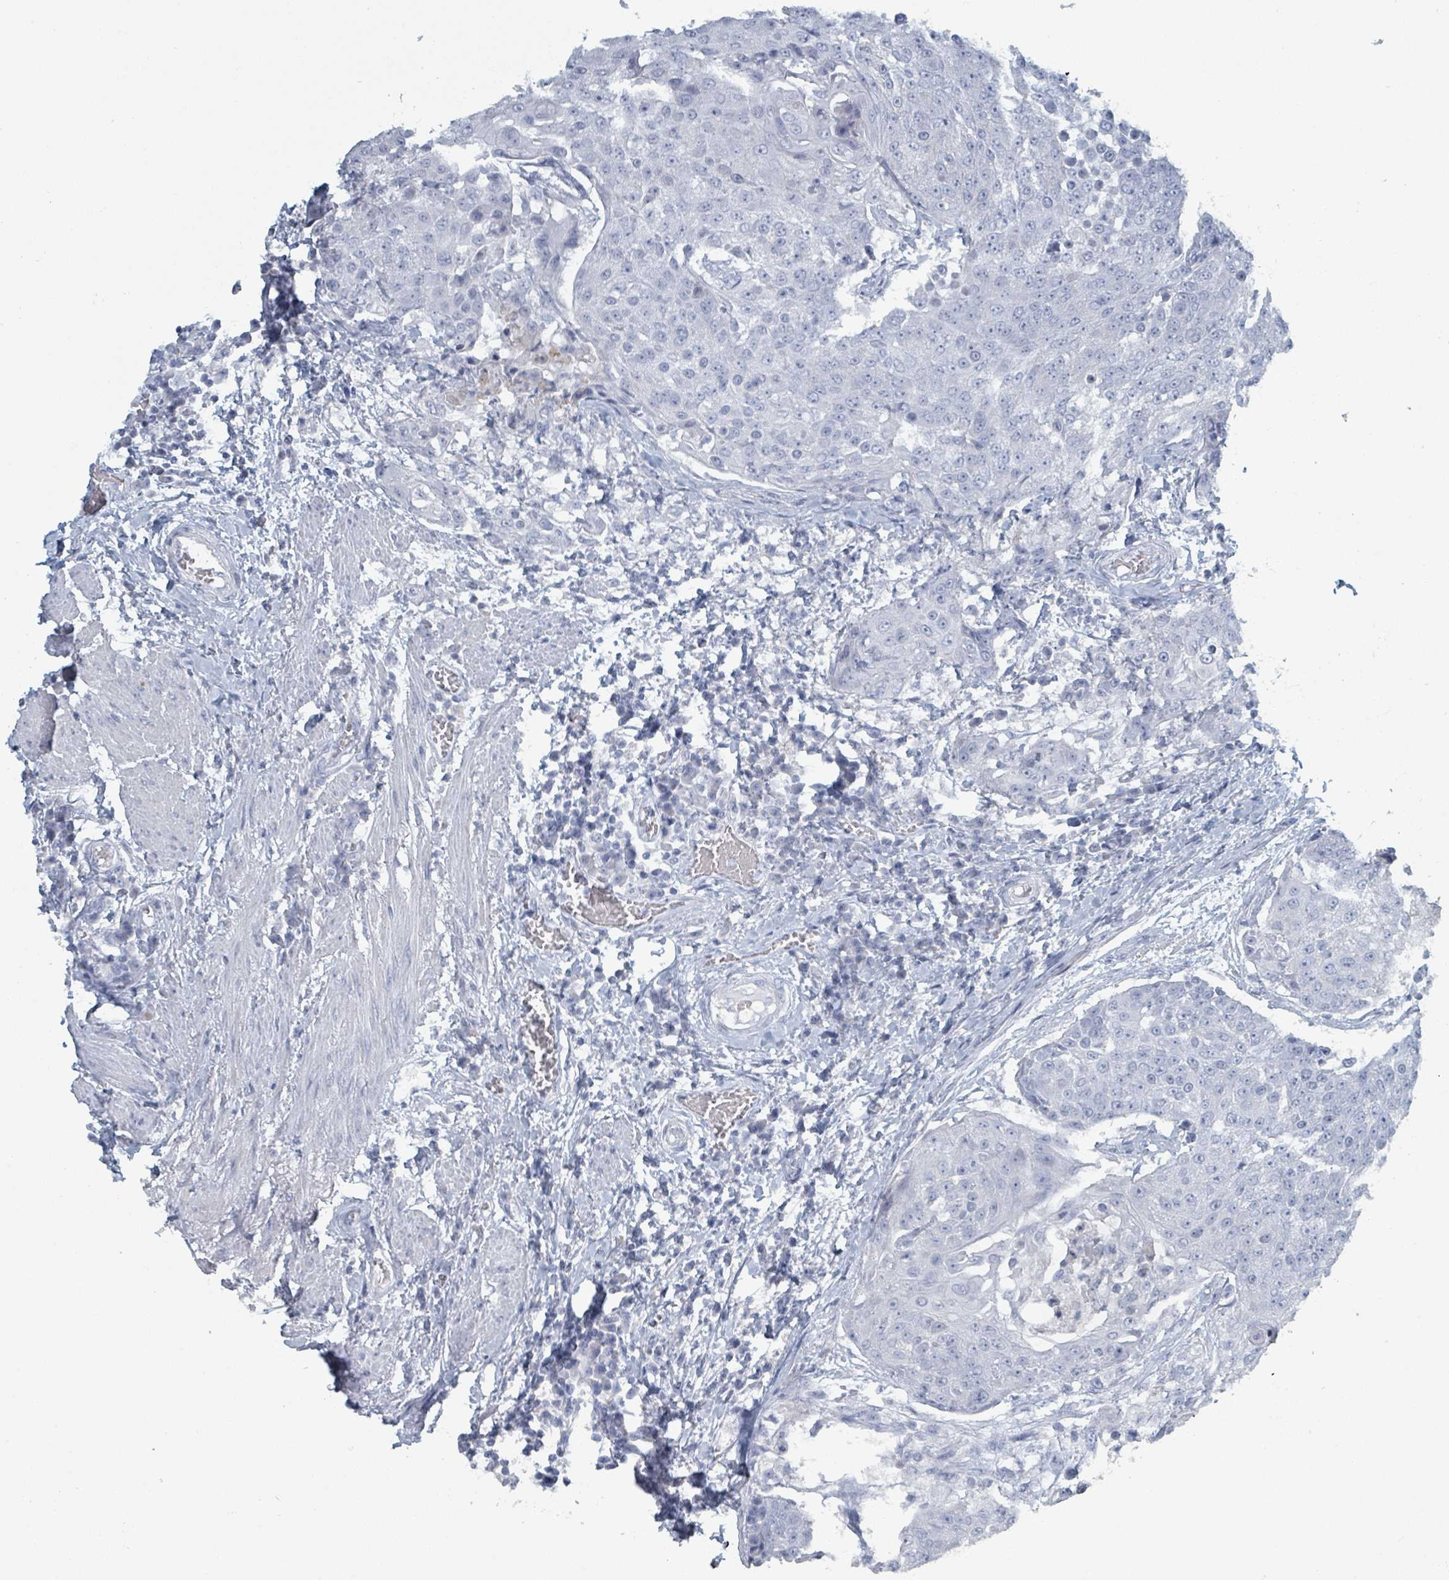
{"staining": {"intensity": "negative", "quantity": "none", "location": "none"}, "tissue": "urothelial cancer", "cell_type": "Tumor cells", "image_type": "cancer", "snomed": [{"axis": "morphology", "description": "Urothelial carcinoma, High grade"}, {"axis": "topography", "description": "Urinary bladder"}], "caption": "The photomicrograph exhibits no staining of tumor cells in urothelial cancer. Nuclei are stained in blue.", "gene": "HEATR5A", "patient": {"sex": "female", "age": 63}}